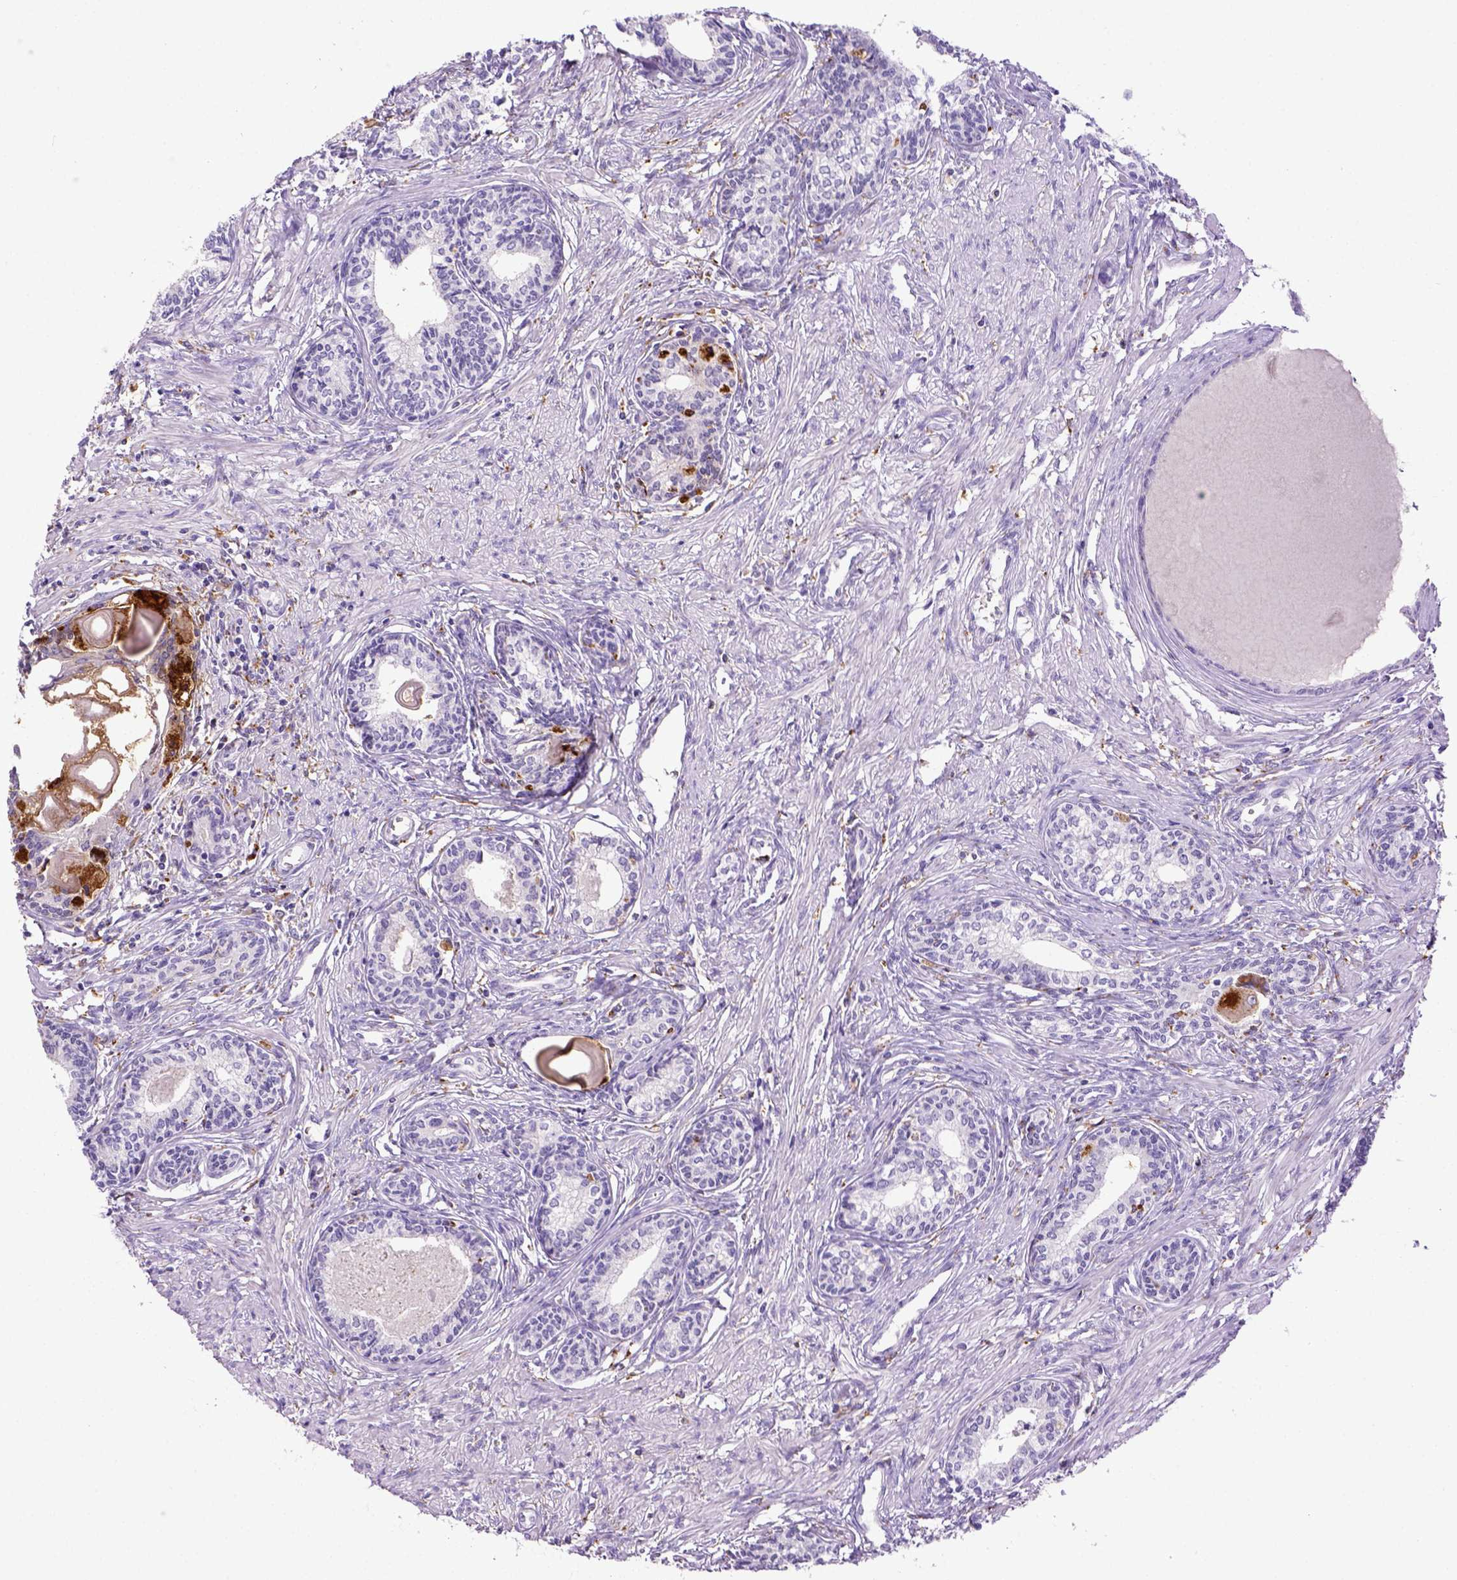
{"staining": {"intensity": "negative", "quantity": "none", "location": "none"}, "tissue": "prostate", "cell_type": "Glandular cells", "image_type": "normal", "snomed": [{"axis": "morphology", "description": "Normal tissue, NOS"}, {"axis": "topography", "description": "Prostate"}], "caption": "Immunohistochemistry (IHC) of normal human prostate exhibits no expression in glandular cells.", "gene": "CD68", "patient": {"sex": "male", "age": 60}}